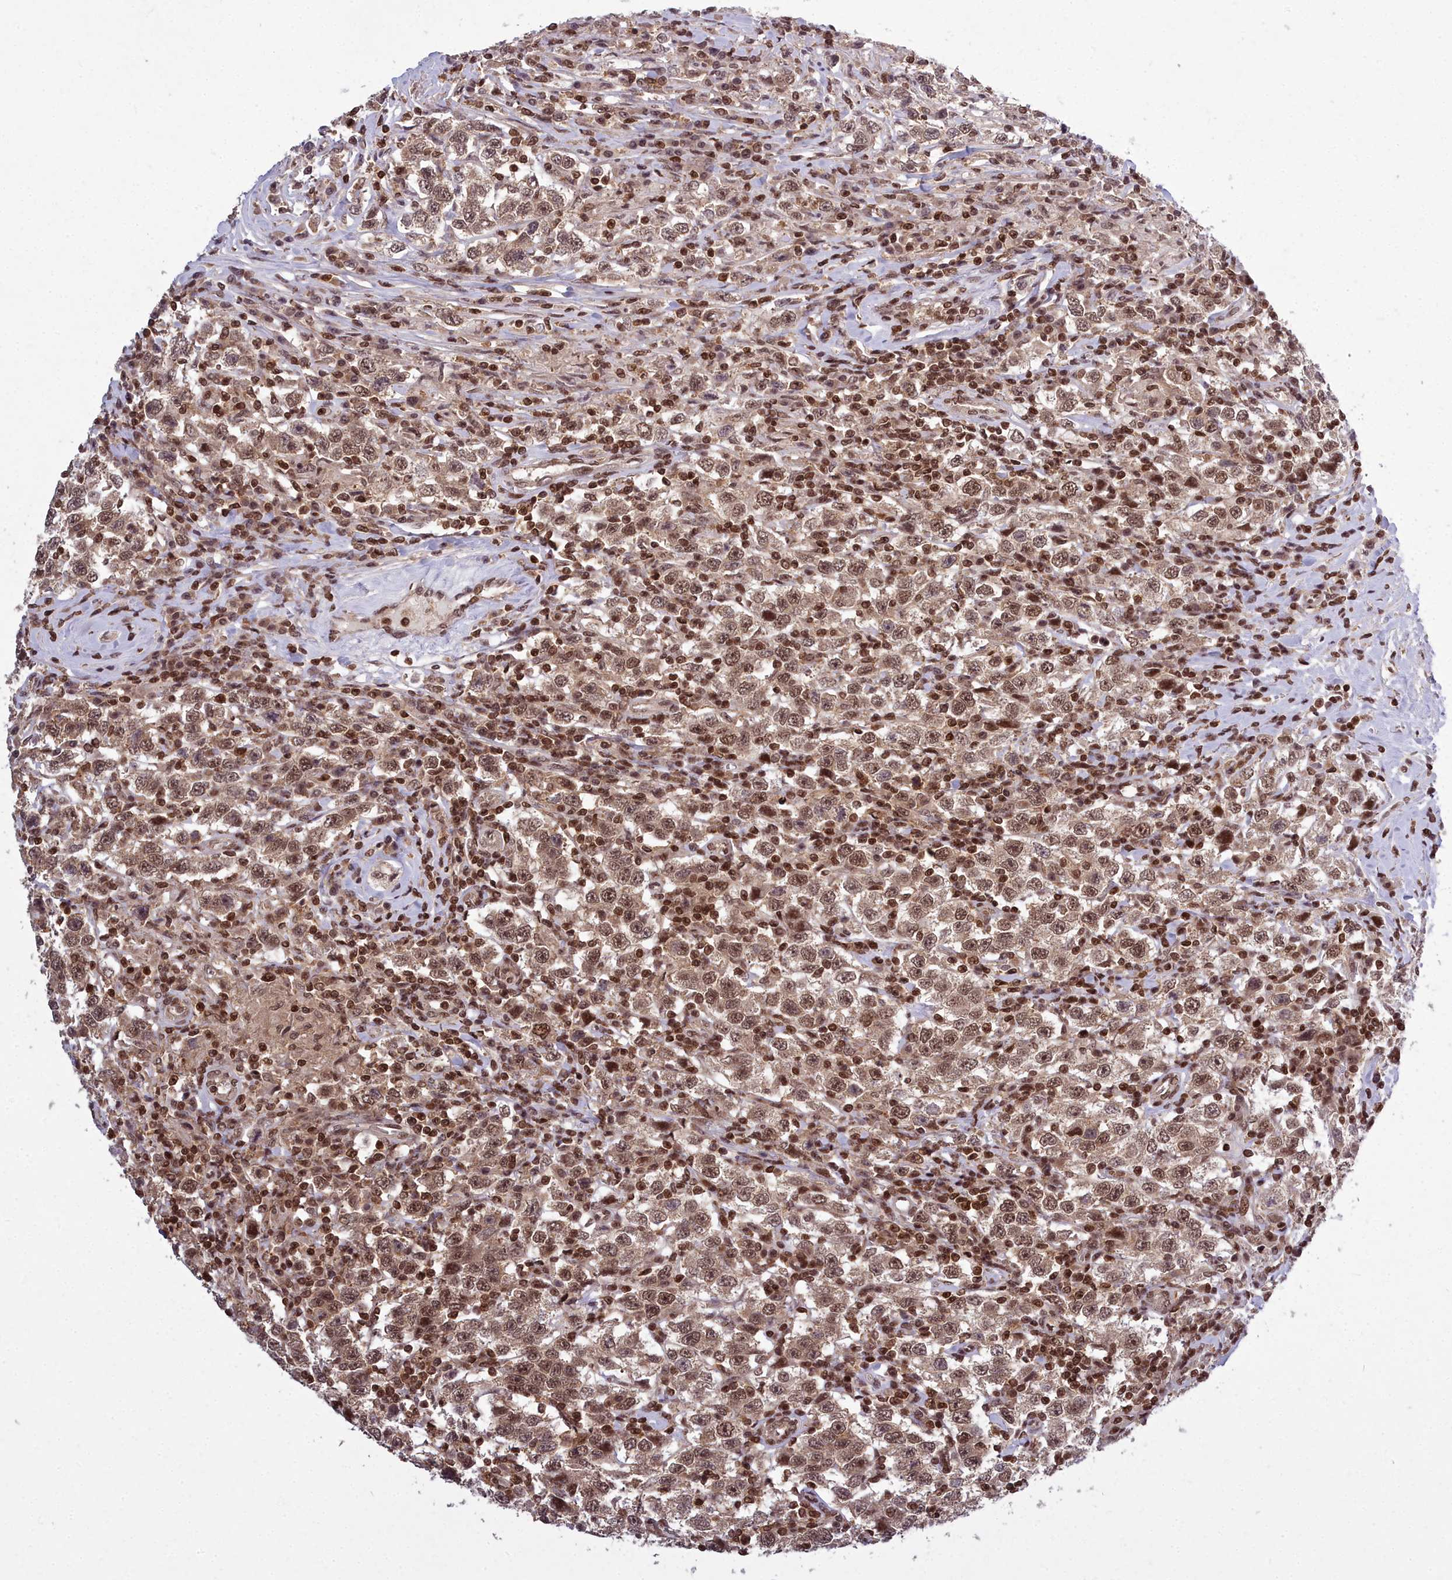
{"staining": {"intensity": "moderate", "quantity": ">75%", "location": "nuclear"}, "tissue": "testis cancer", "cell_type": "Tumor cells", "image_type": "cancer", "snomed": [{"axis": "morphology", "description": "Seminoma, NOS"}, {"axis": "topography", "description": "Testis"}], "caption": "Testis cancer stained with DAB IHC demonstrates medium levels of moderate nuclear staining in approximately >75% of tumor cells.", "gene": "GMEB1", "patient": {"sex": "male", "age": 41}}